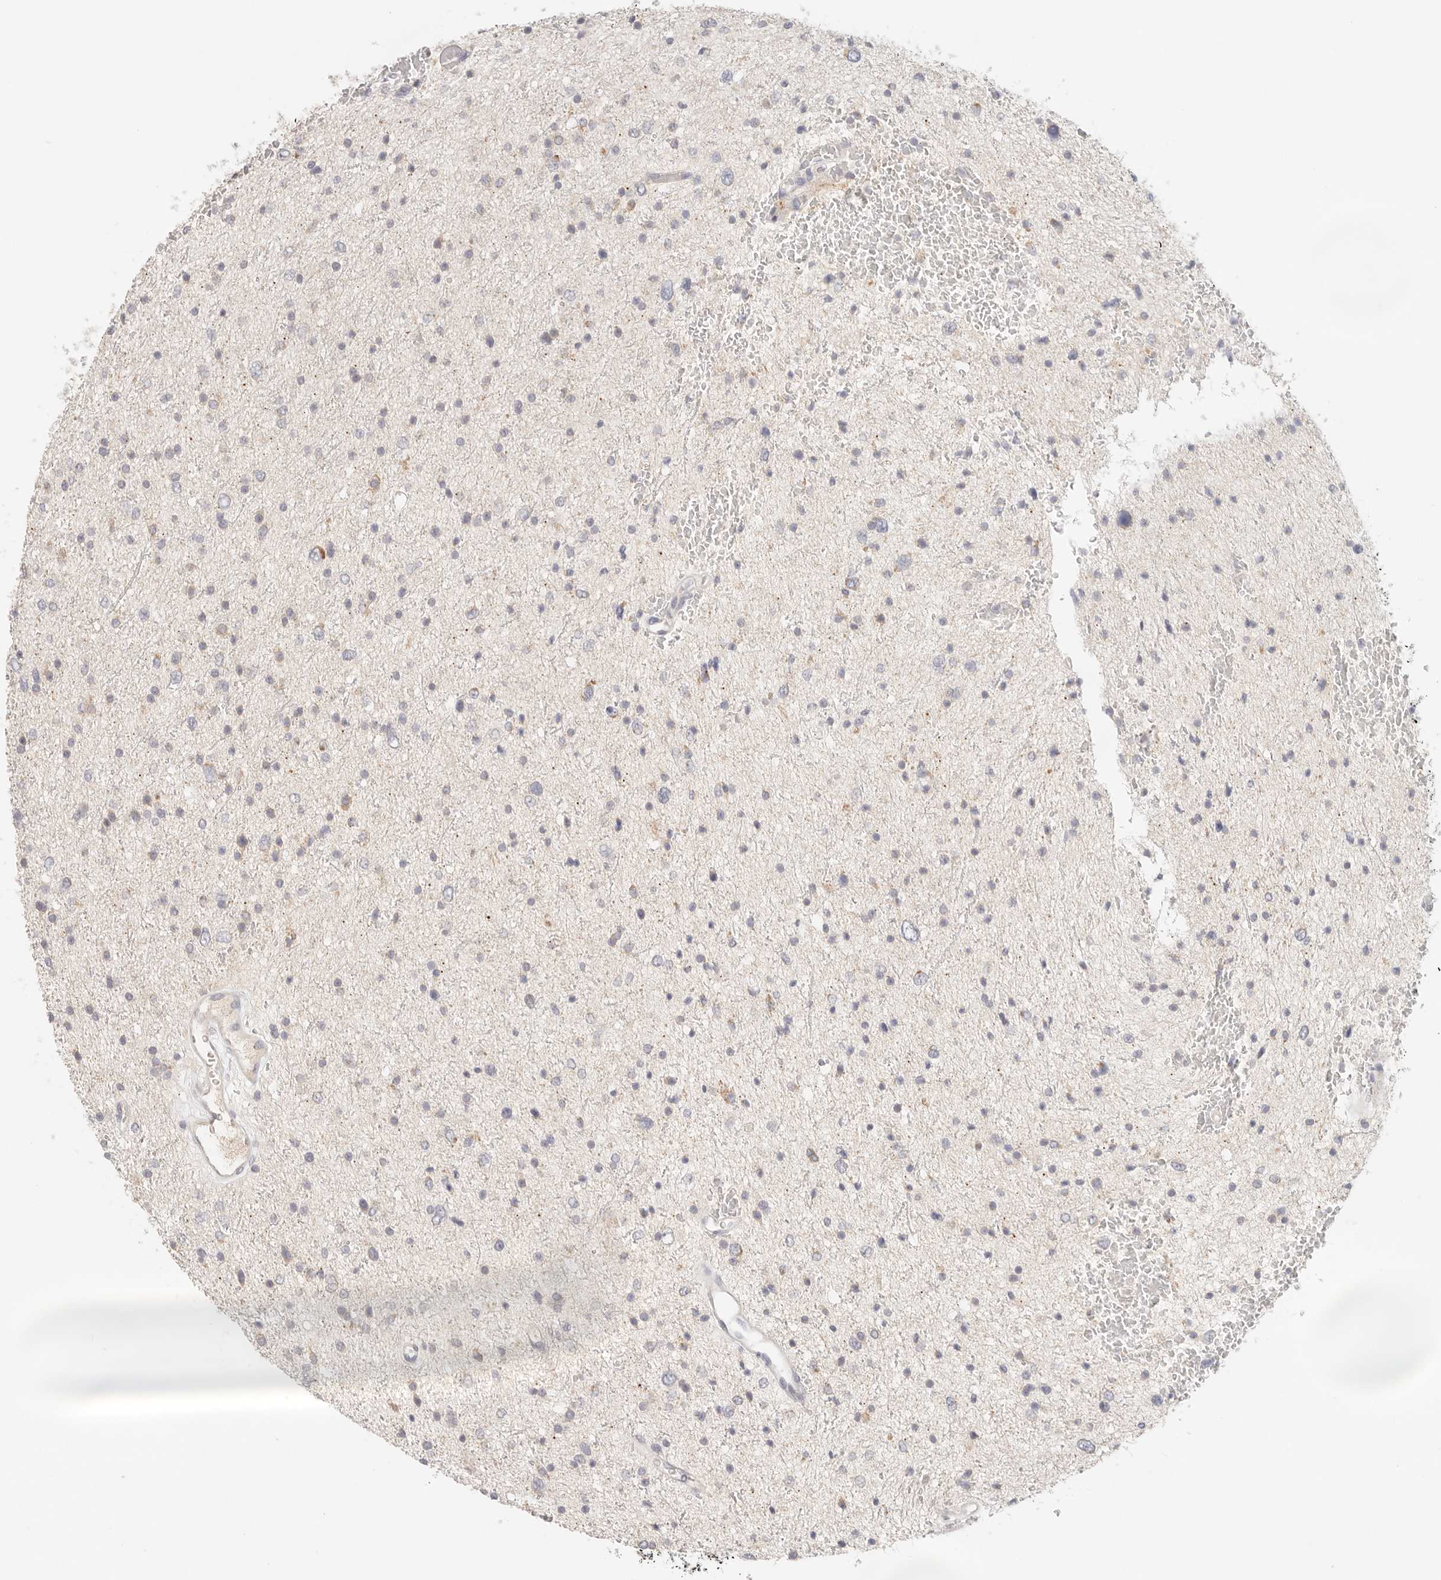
{"staining": {"intensity": "weak", "quantity": "<25%", "location": "cytoplasmic/membranous"}, "tissue": "glioma", "cell_type": "Tumor cells", "image_type": "cancer", "snomed": [{"axis": "morphology", "description": "Glioma, malignant, Low grade"}, {"axis": "topography", "description": "Brain"}], "caption": "An IHC photomicrograph of malignant glioma (low-grade) is shown. There is no staining in tumor cells of malignant glioma (low-grade).", "gene": "SPHK1", "patient": {"sex": "female", "age": 37}}